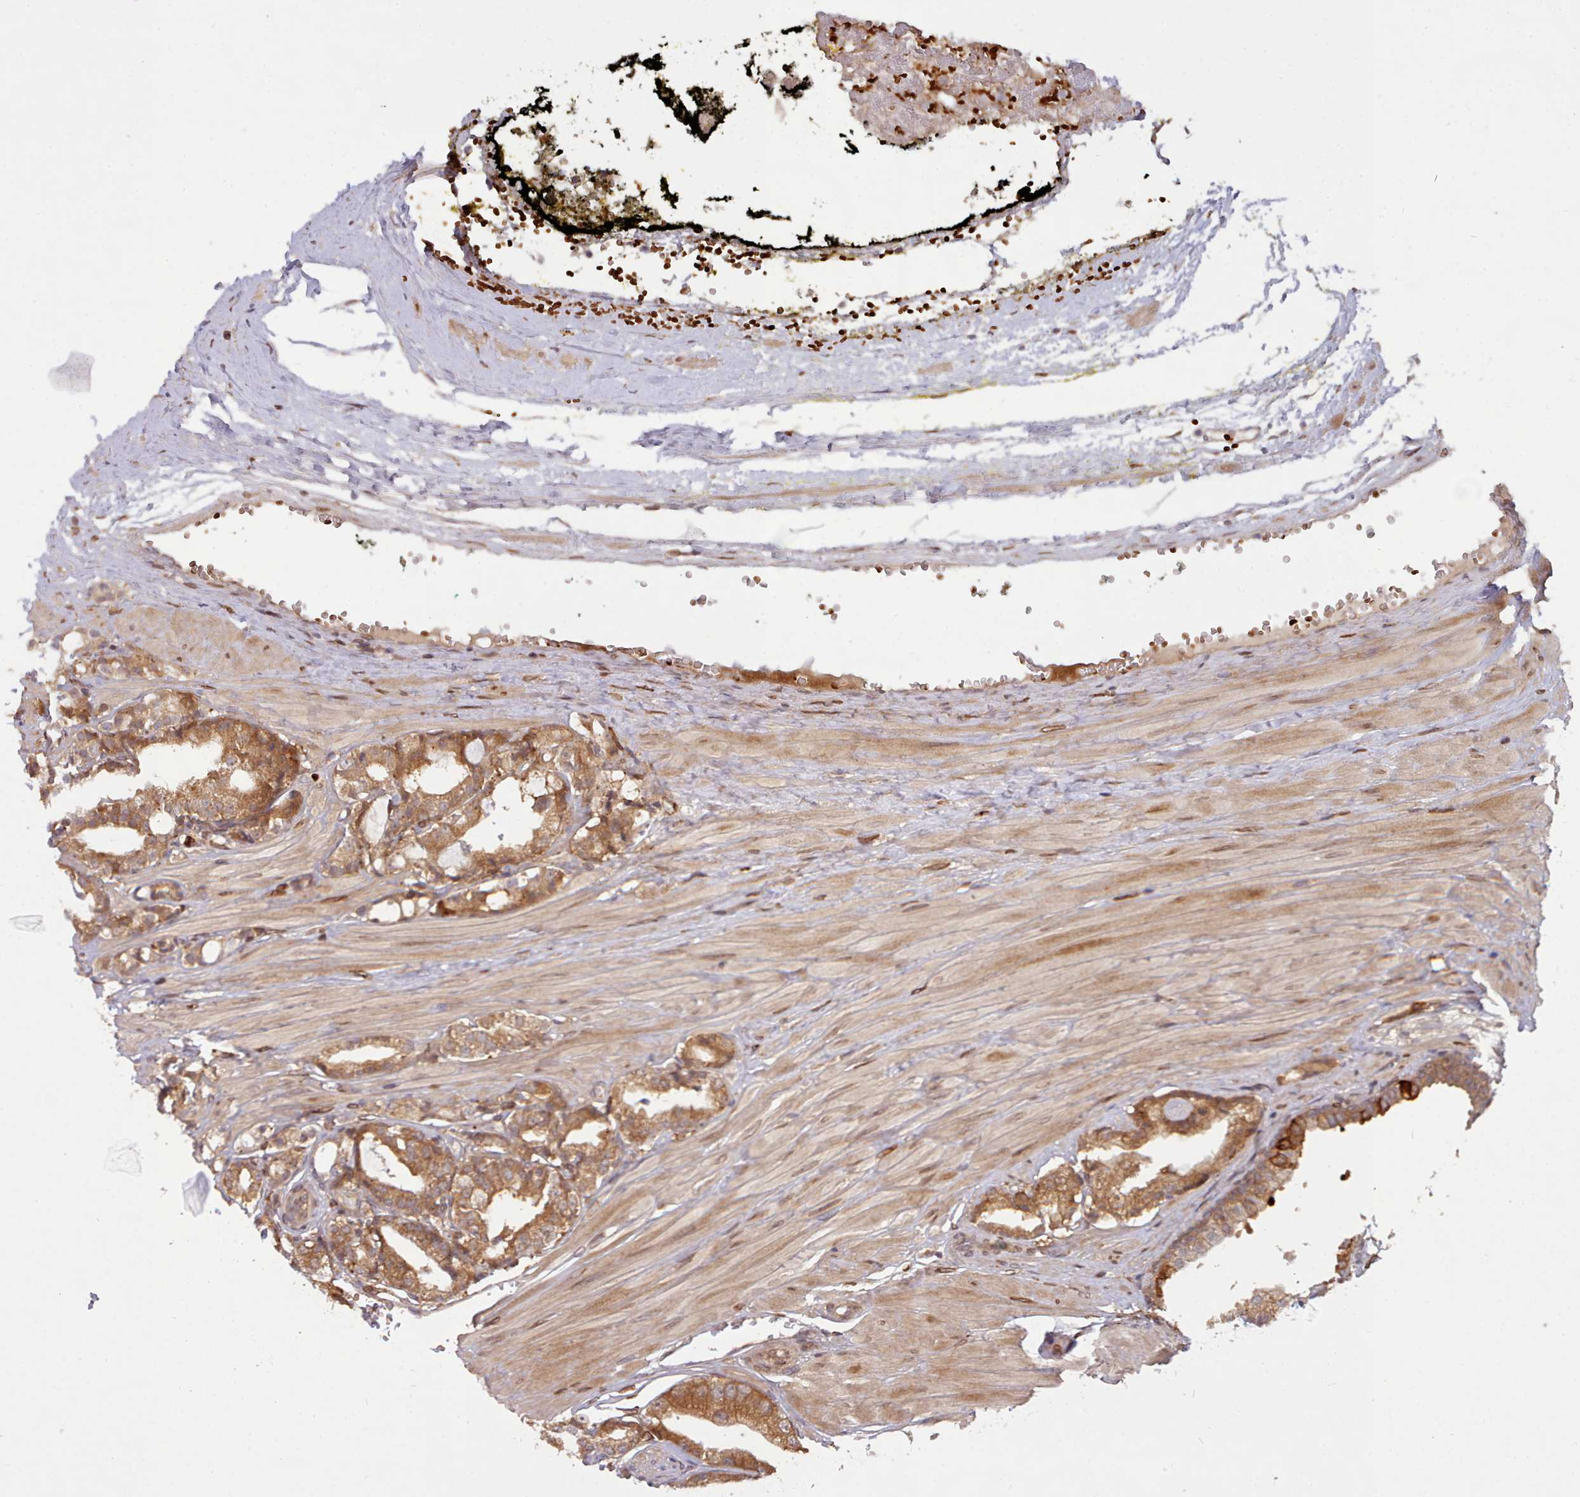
{"staining": {"intensity": "moderate", "quantity": ">75%", "location": "cytoplasmic/membranous"}, "tissue": "prostate cancer", "cell_type": "Tumor cells", "image_type": "cancer", "snomed": [{"axis": "morphology", "description": "Adenocarcinoma, High grade"}, {"axis": "topography", "description": "Prostate"}], "caption": "Immunohistochemical staining of prostate cancer displays medium levels of moderate cytoplasmic/membranous protein positivity in about >75% of tumor cells. (DAB = brown stain, brightfield microscopy at high magnification).", "gene": "UBE2G1", "patient": {"sex": "male", "age": 71}}